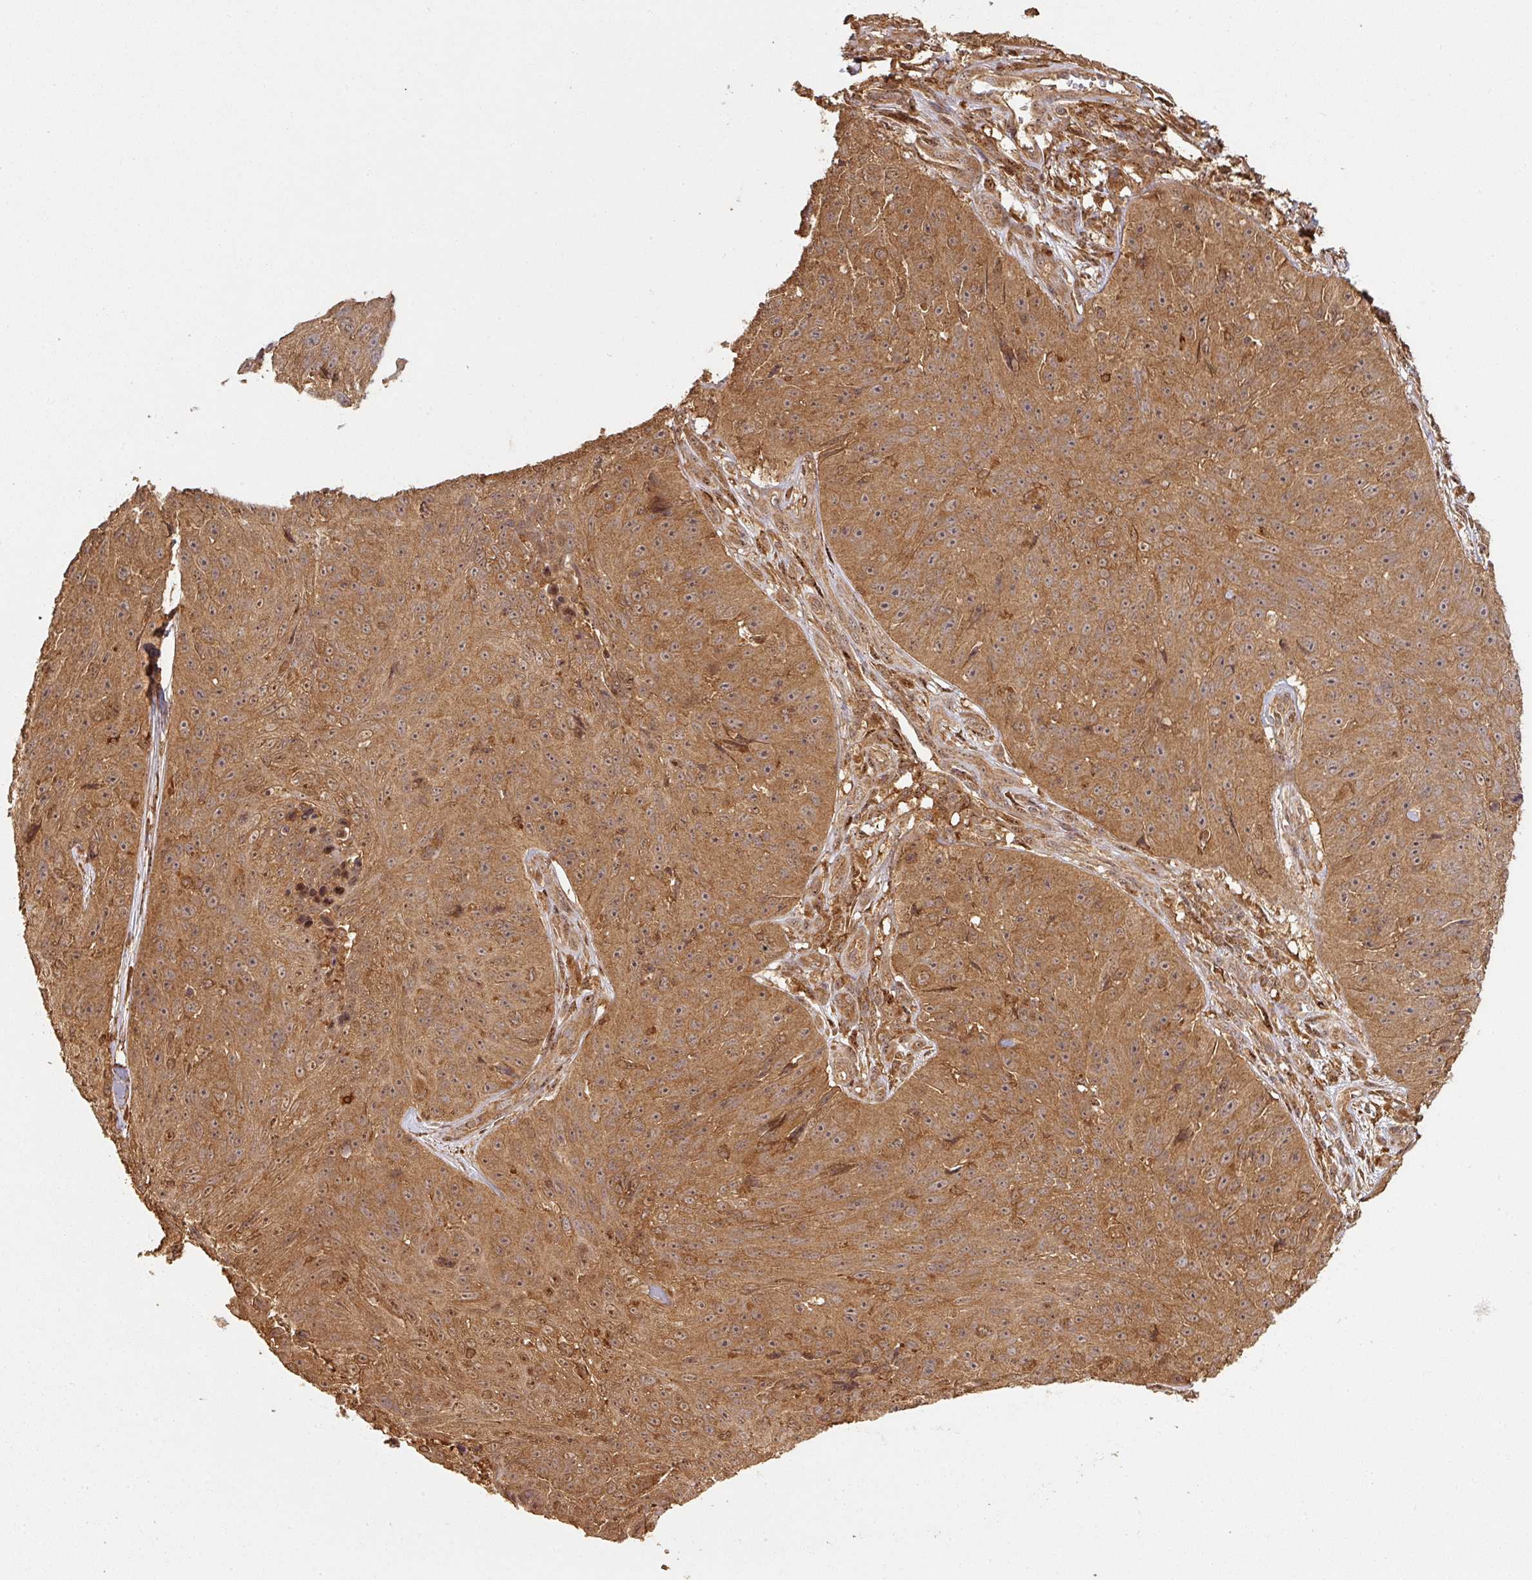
{"staining": {"intensity": "strong", "quantity": ">75%", "location": "cytoplasmic/membranous,nuclear"}, "tissue": "skin cancer", "cell_type": "Tumor cells", "image_type": "cancer", "snomed": [{"axis": "morphology", "description": "Squamous cell carcinoma, NOS"}, {"axis": "topography", "description": "Skin"}], "caption": "Skin cancer stained with a brown dye displays strong cytoplasmic/membranous and nuclear positive expression in approximately >75% of tumor cells.", "gene": "ZNF322", "patient": {"sex": "female", "age": 87}}